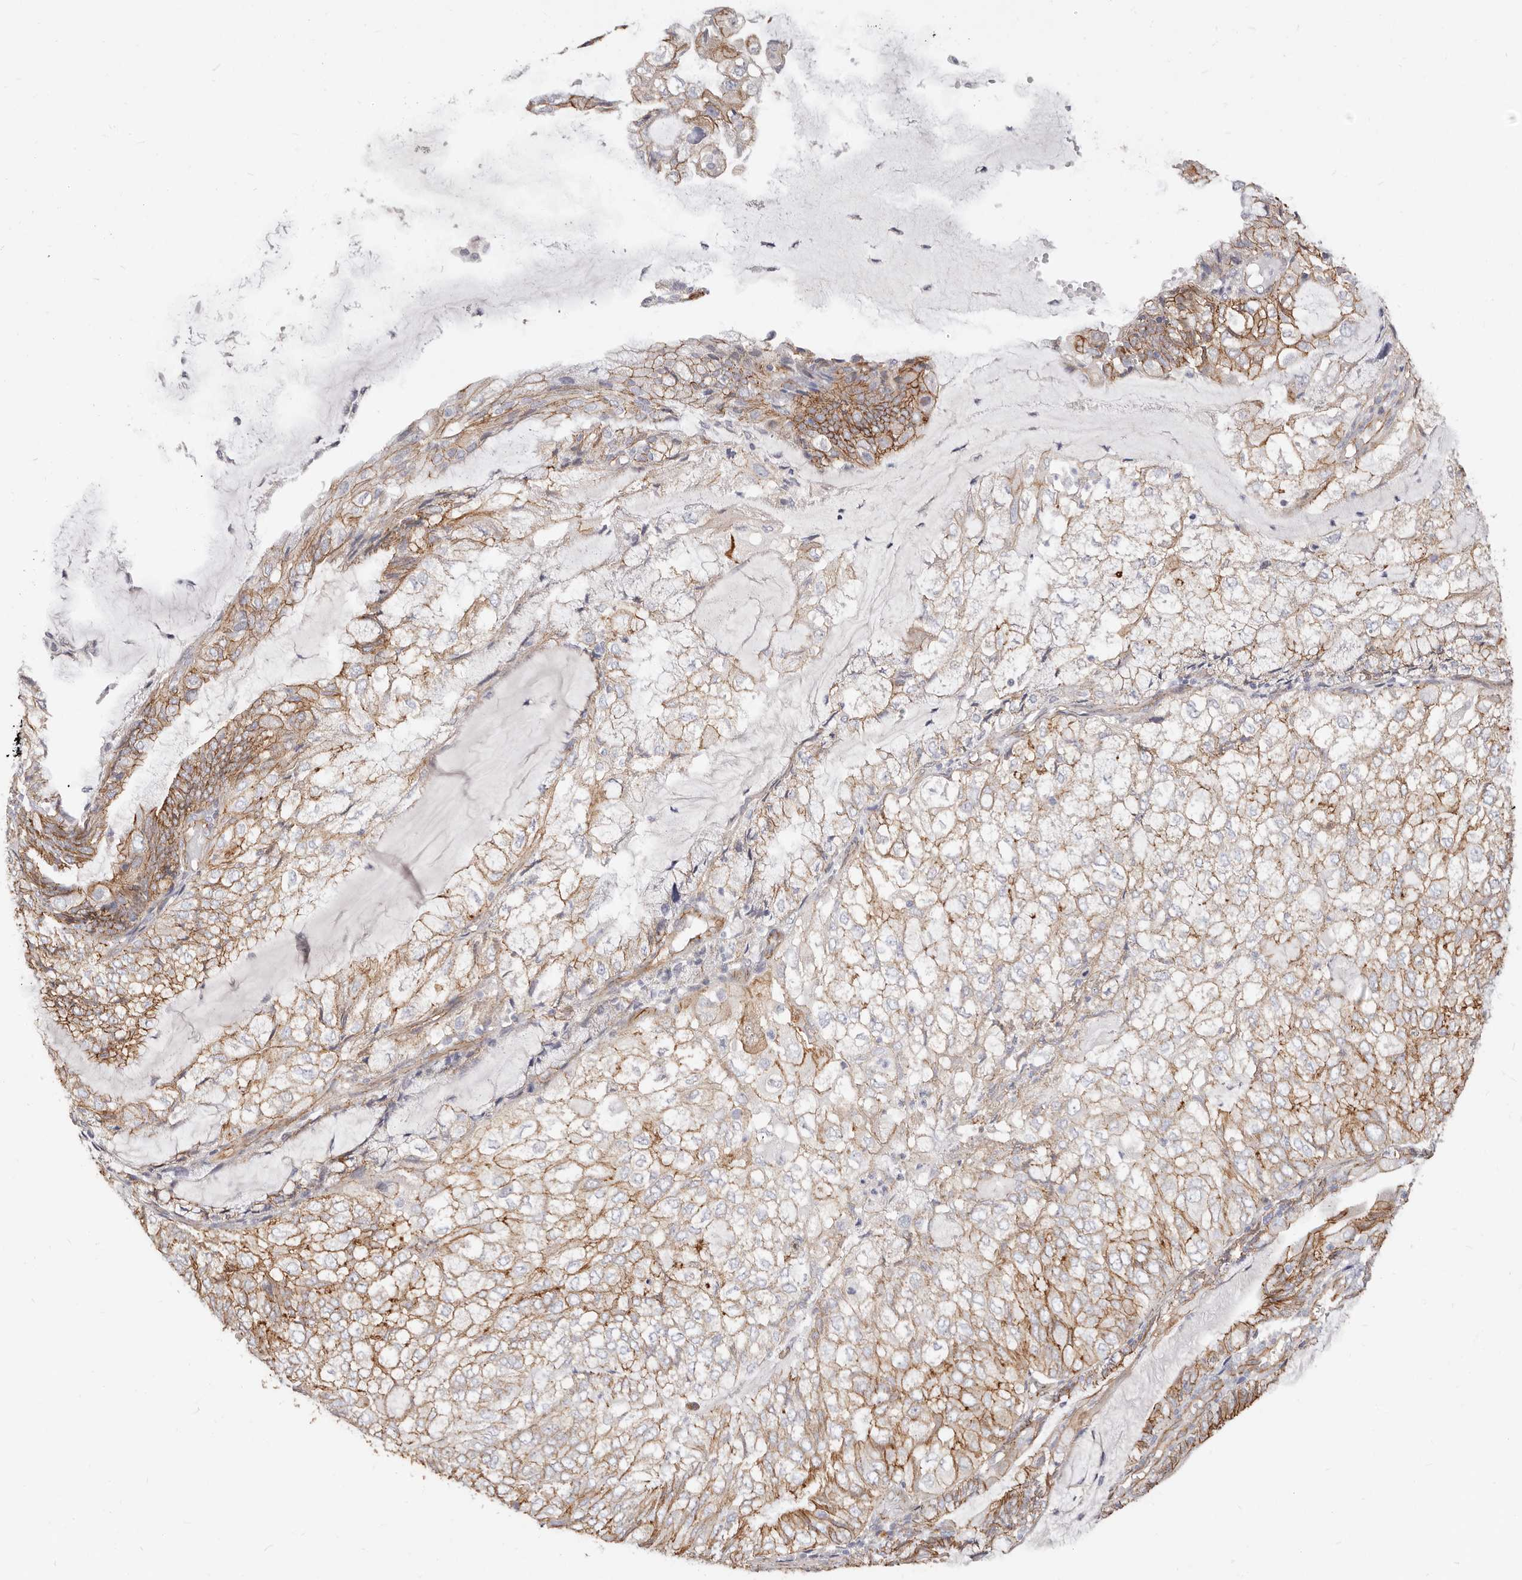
{"staining": {"intensity": "strong", "quantity": ">75%", "location": "cytoplasmic/membranous"}, "tissue": "endometrial cancer", "cell_type": "Tumor cells", "image_type": "cancer", "snomed": [{"axis": "morphology", "description": "Adenocarcinoma, NOS"}, {"axis": "topography", "description": "Endometrium"}], "caption": "Immunohistochemical staining of adenocarcinoma (endometrial) shows high levels of strong cytoplasmic/membranous positivity in approximately >75% of tumor cells.", "gene": "CTNNB1", "patient": {"sex": "female", "age": 81}}